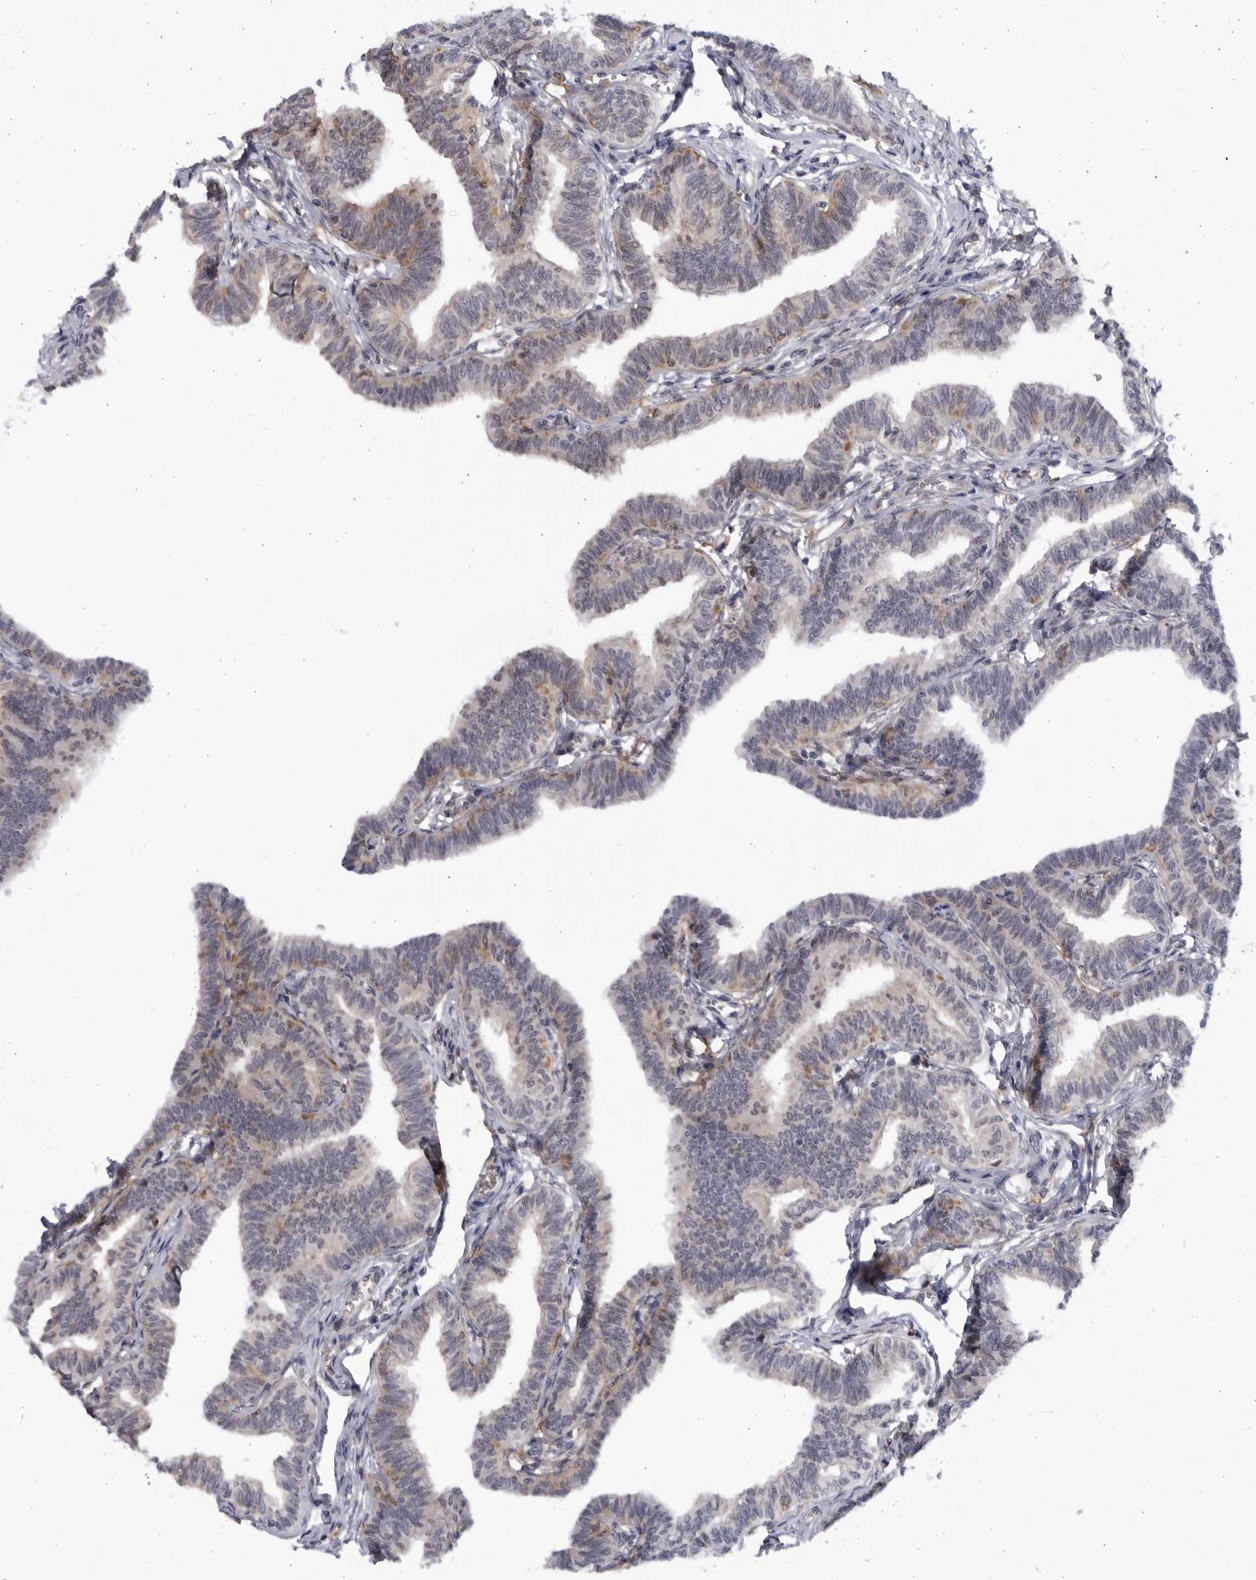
{"staining": {"intensity": "weak", "quantity": "25%-75%", "location": "cytoplasmic/membranous"}, "tissue": "fallopian tube", "cell_type": "Glandular cells", "image_type": "normal", "snomed": [{"axis": "morphology", "description": "Normal tissue, NOS"}, {"axis": "topography", "description": "Fallopian tube"}, {"axis": "topography", "description": "Ovary"}], "caption": "An image of fallopian tube stained for a protein exhibits weak cytoplasmic/membranous brown staining in glandular cells. (brown staining indicates protein expression, while blue staining denotes nuclei).", "gene": "BMP2K", "patient": {"sex": "female", "age": 23}}